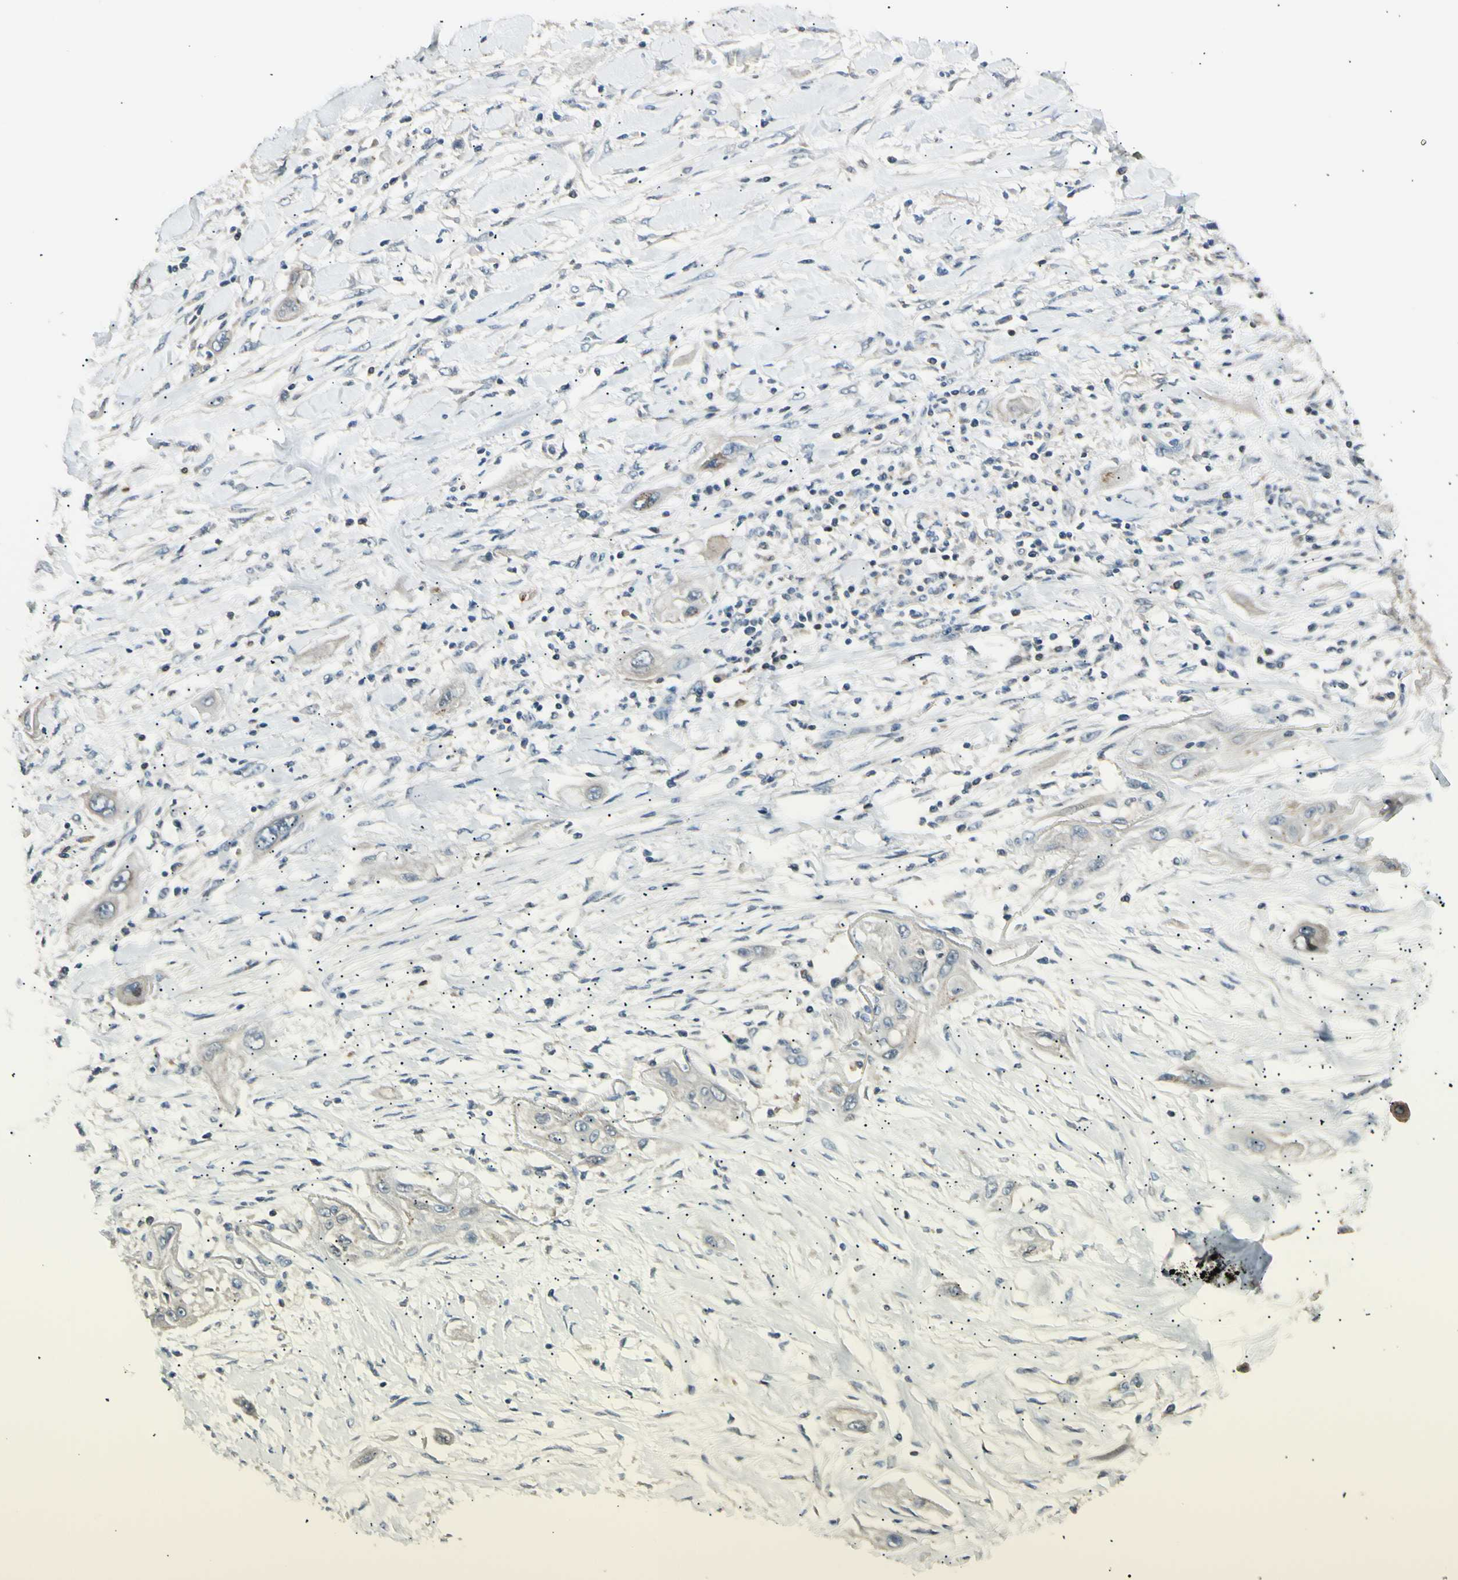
{"staining": {"intensity": "weak", "quantity": "<25%", "location": "cytoplasmic/membranous"}, "tissue": "lung cancer", "cell_type": "Tumor cells", "image_type": "cancer", "snomed": [{"axis": "morphology", "description": "Squamous cell carcinoma, NOS"}, {"axis": "topography", "description": "Lung"}], "caption": "The micrograph displays no staining of tumor cells in lung cancer.", "gene": "LHPP", "patient": {"sex": "female", "age": 47}}